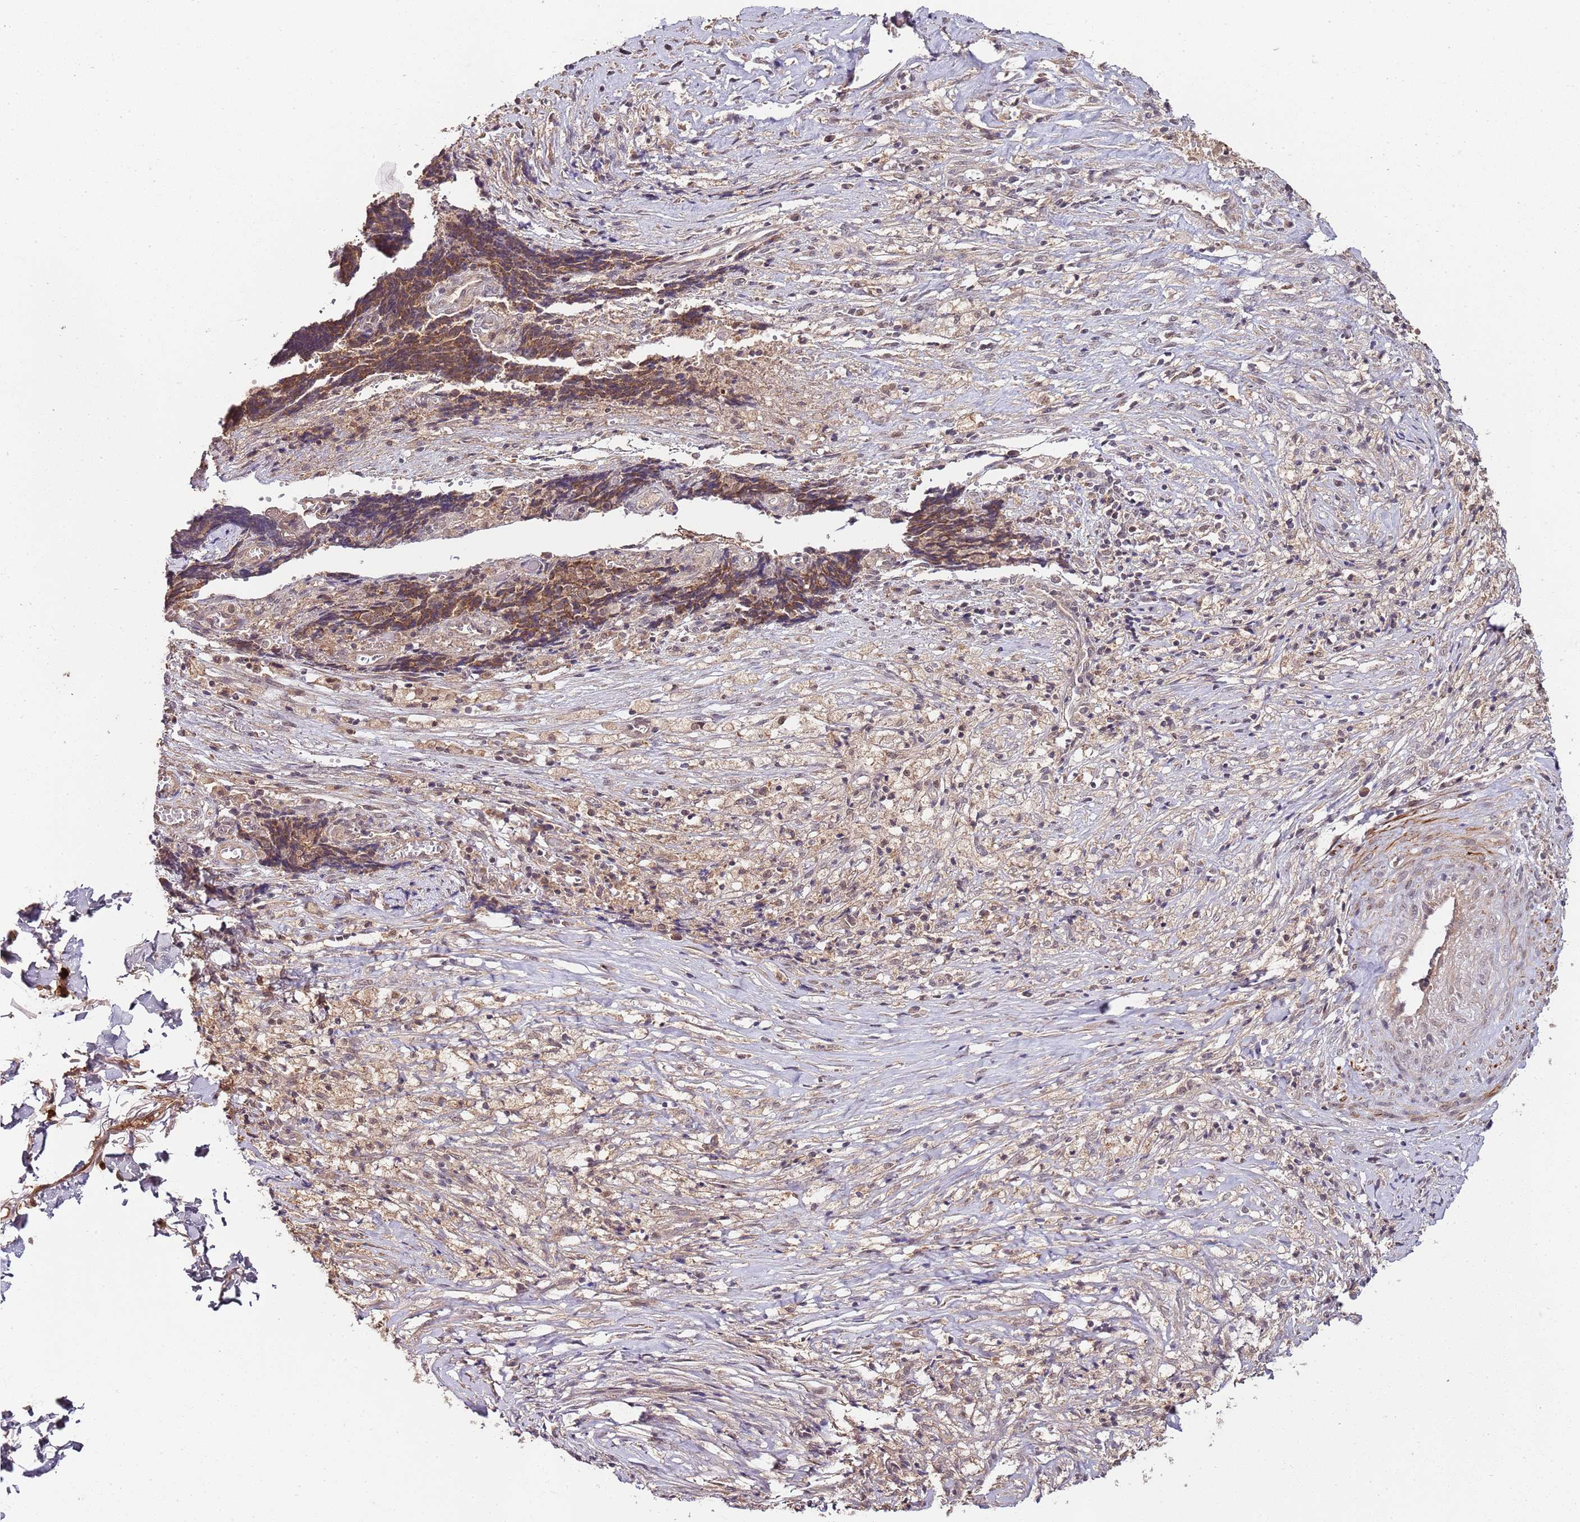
{"staining": {"intensity": "moderate", "quantity": ">75%", "location": "cytoplasmic/membranous"}, "tissue": "ovarian cancer", "cell_type": "Tumor cells", "image_type": "cancer", "snomed": [{"axis": "morphology", "description": "Carcinoma, endometroid"}, {"axis": "topography", "description": "Ovary"}], "caption": "Approximately >75% of tumor cells in human ovarian cancer exhibit moderate cytoplasmic/membranous protein expression as visualized by brown immunohistochemical staining.", "gene": "LIN37", "patient": {"sex": "female", "age": 42}}